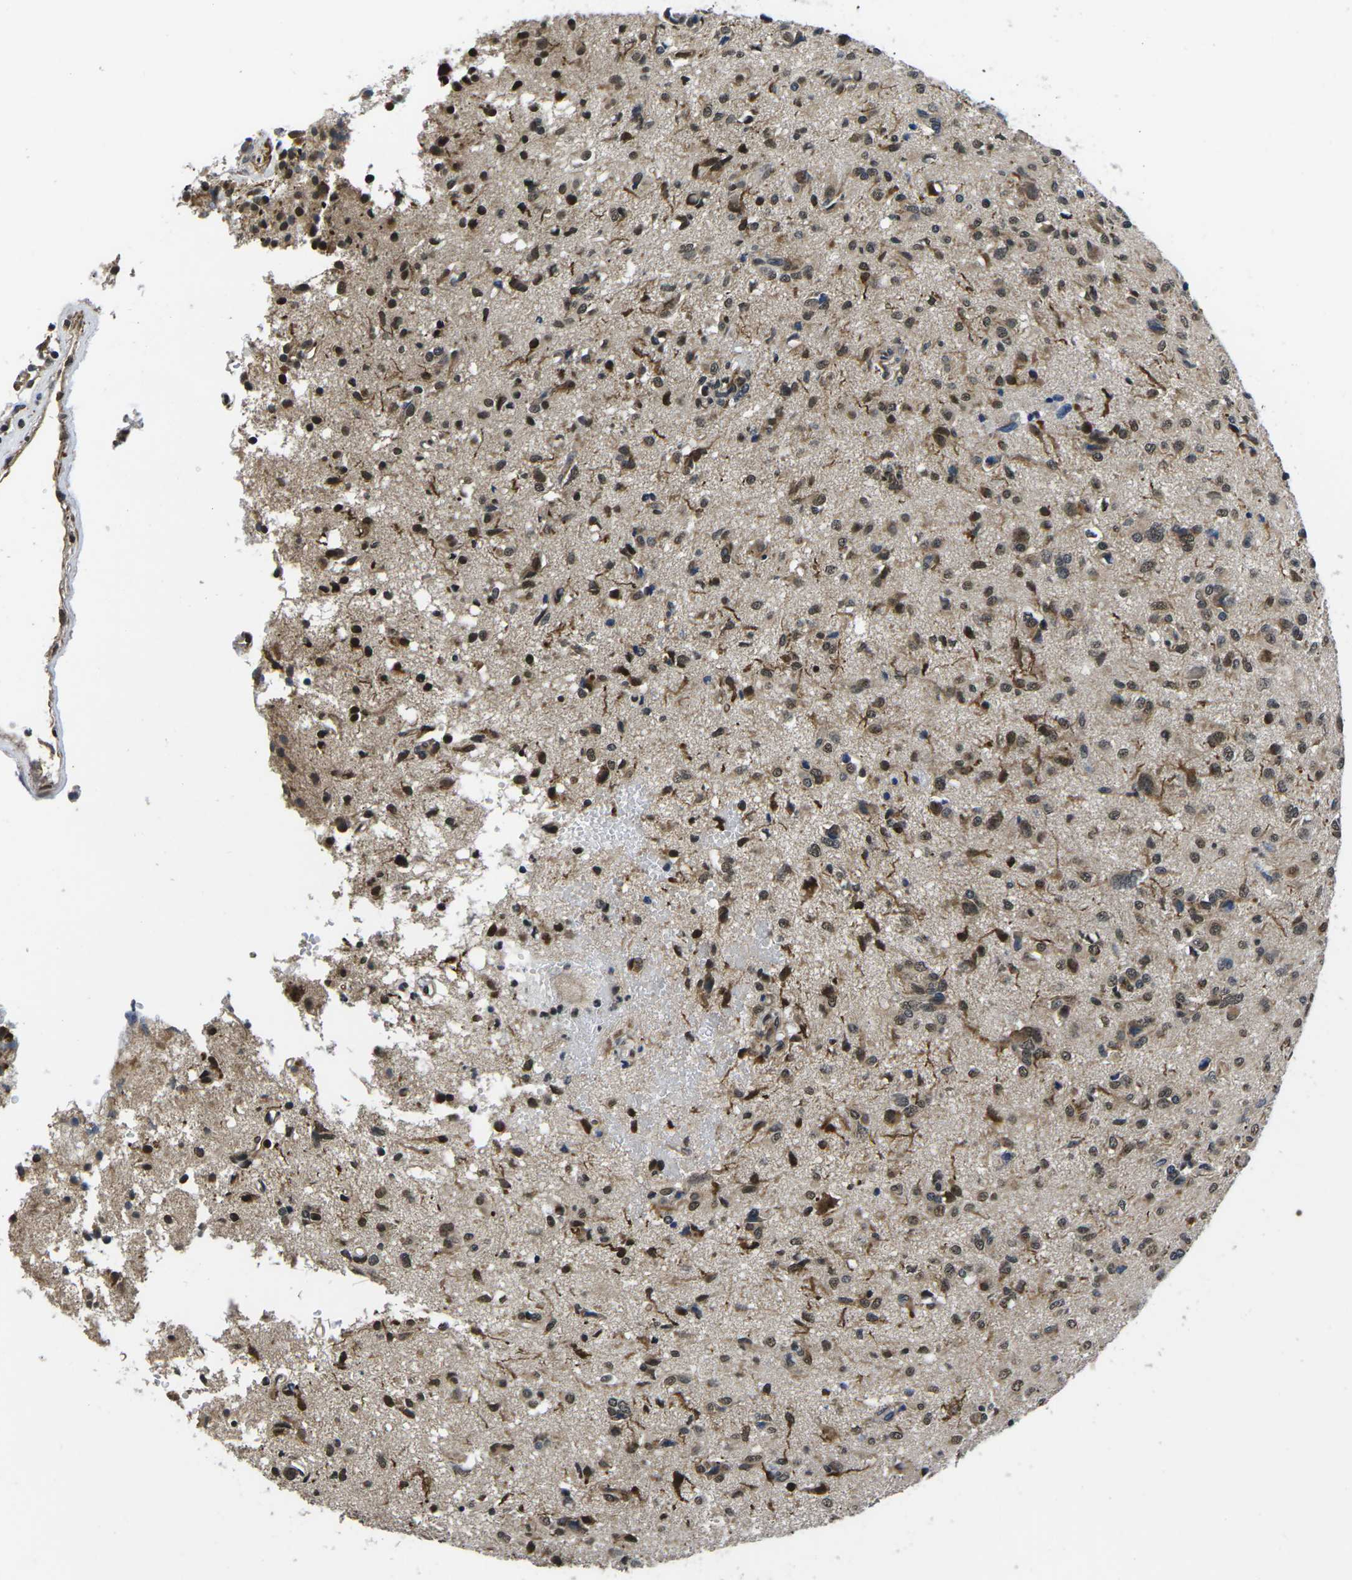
{"staining": {"intensity": "strong", "quantity": "25%-75%", "location": "nuclear"}, "tissue": "glioma", "cell_type": "Tumor cells", "image_type": "cancer", "snomed": [{"axis": "morphology", "description": "Glioma, malignant, High grade"}, {"axis": "topography", "description": "Brain"}], "caption": "Glioma stained for a protein (brown) reveals strong nuclear positive staining in approximately 25%-75% of tumor cells.", "gene": "CCNE1", "patient": {"sex": "female", "age": 59}}